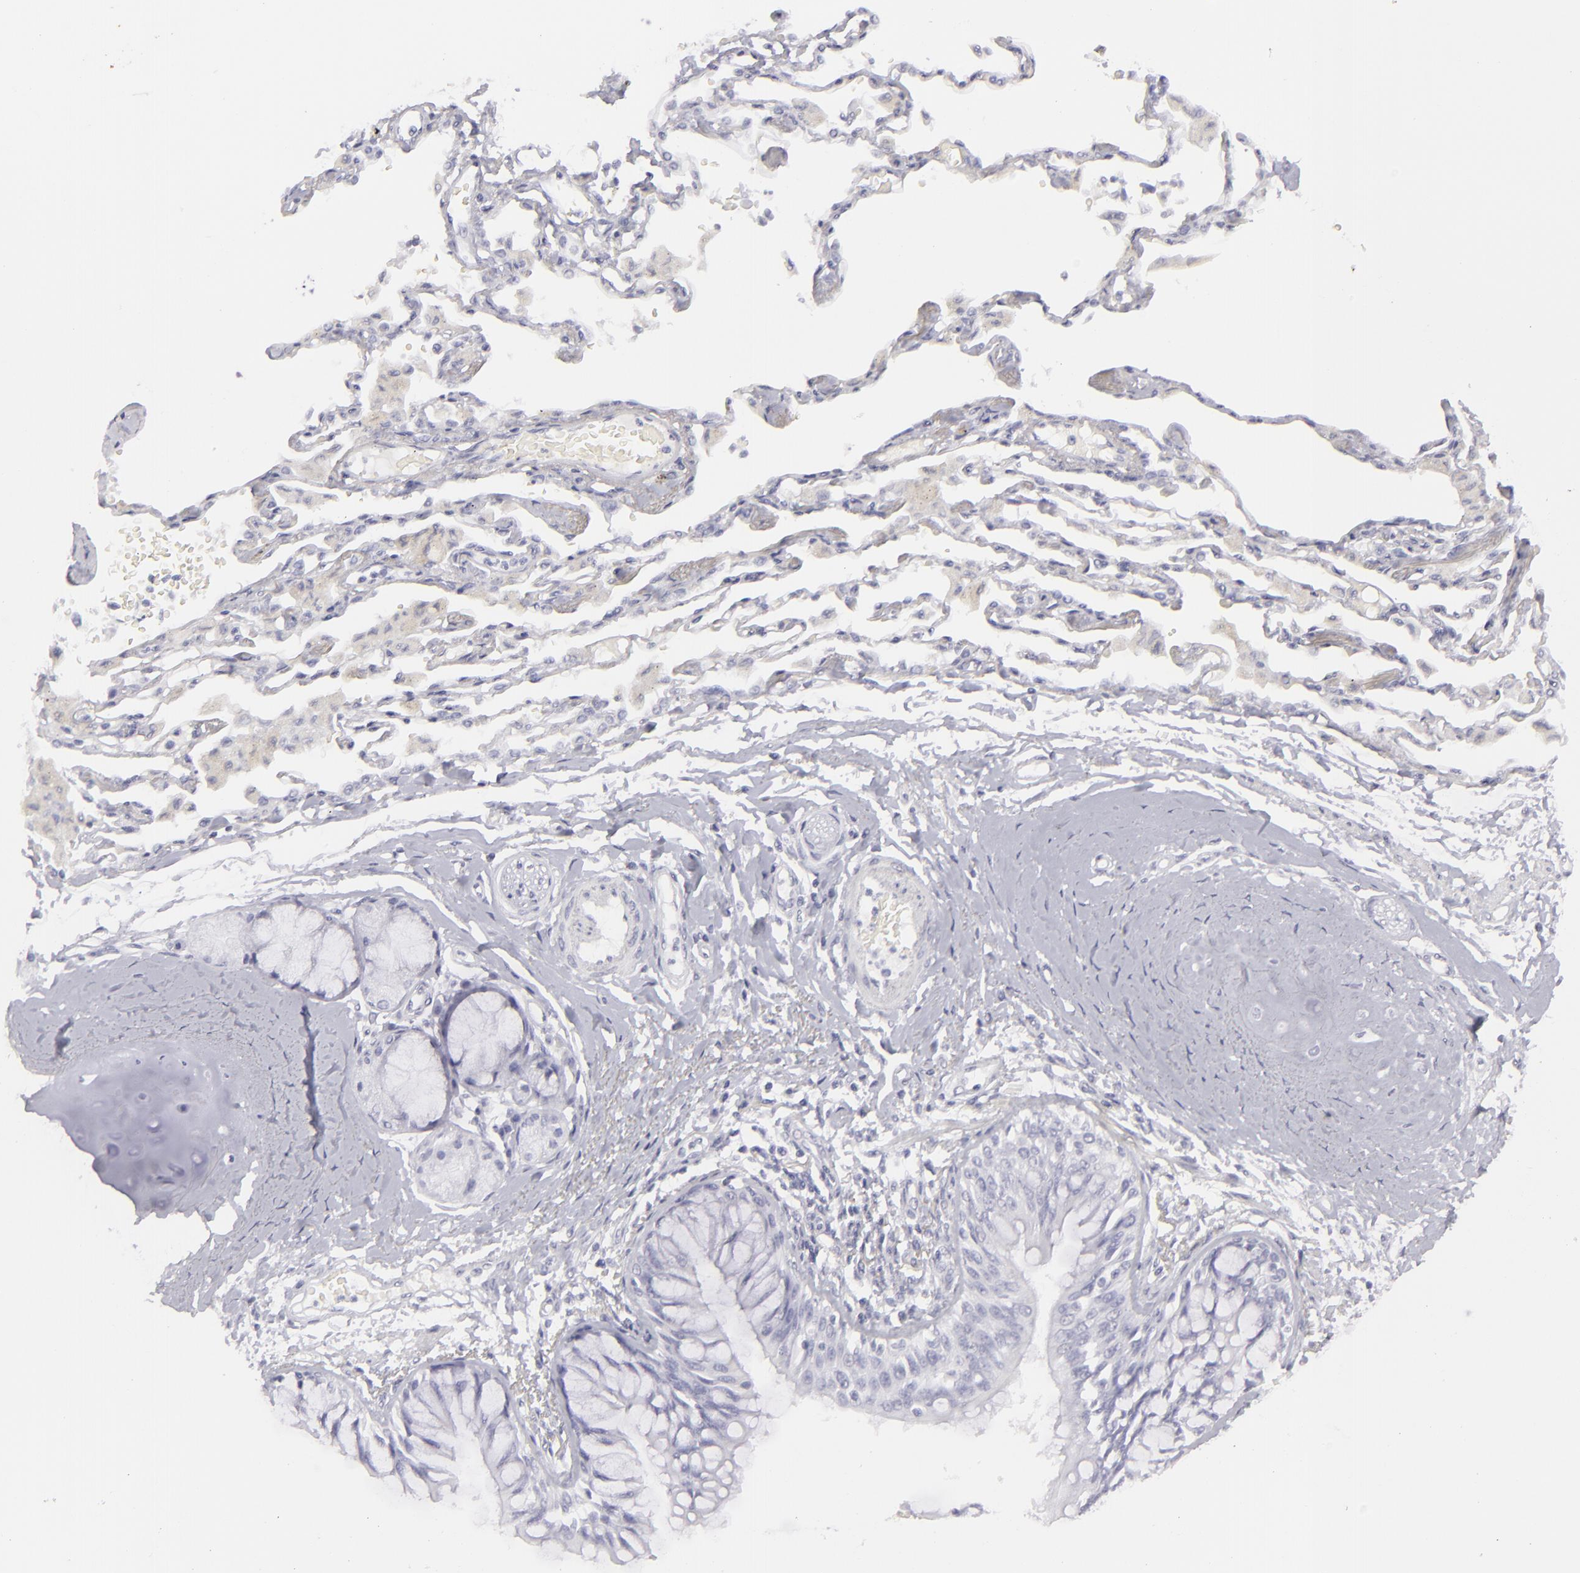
{"staining": {"intensity": "negative", "quantity": "none", "location": "none"}, "tissue": "bronchus", "cell_type": "Respiratory epithelial cells", "image_type": "normal", "snomed": [{"axis": "morphology", "description": "Normal tissue, NOS"}, {"axis": "topography", "description": "Cartilage tissue"}, {"axis": "topography", "description": "Bronchus"}, {"axis": "topography", "description": "Lung"}, {"axis": "topography", "description": "Peripheral nerve tissue"}], "caption": "IHC micrograph of unremarkable human bronchus stained for a protein (brown), which exhibits no expression in respiratory epithelial cells. (DAB immunohistochemistry visualized using brightfield microscopy, high magnification).", "gene": "FLG", "patient": {"sex": "female", "age": 49}}